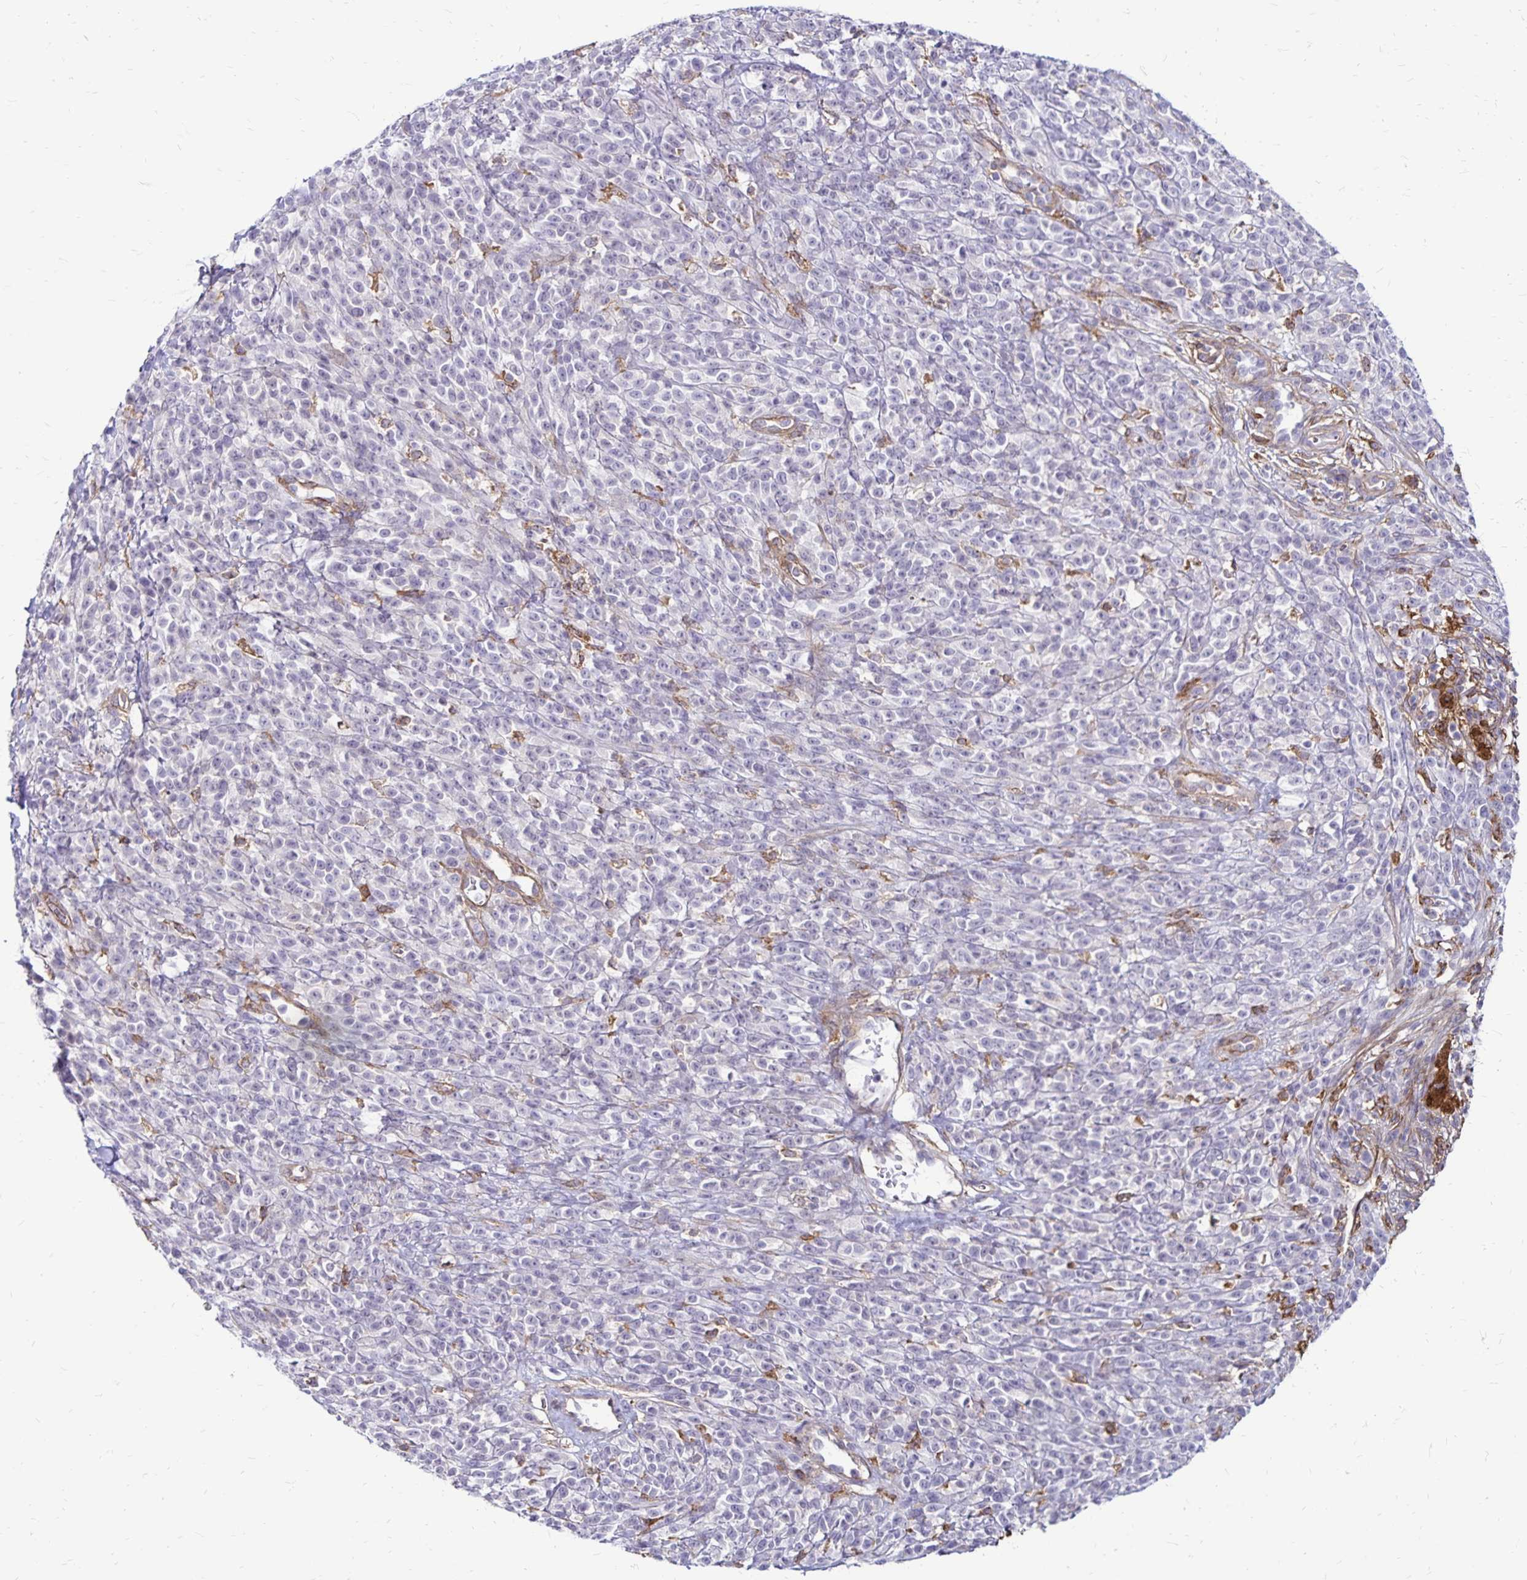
{"staining": {"intensity": "negative", "quantity": "none", "location": "none"}, "tissue": "melanoma", "cell_type": "Tumor cells", "image_type": "cancer", "snomed": [{"axis": "morphology", "description": "Malignant melanoma, NOS"}, {"axis": "topography", "description": "Skin"}, {"axis": "topography", "description": "Skin of trunk"}], "caption": "This is an immunohistochemistry (IHC) image of malignant melanoma. There is no expression in tumor cells.", "gene": "TNS3", "patient": {"sex": "male", "age": 74}}